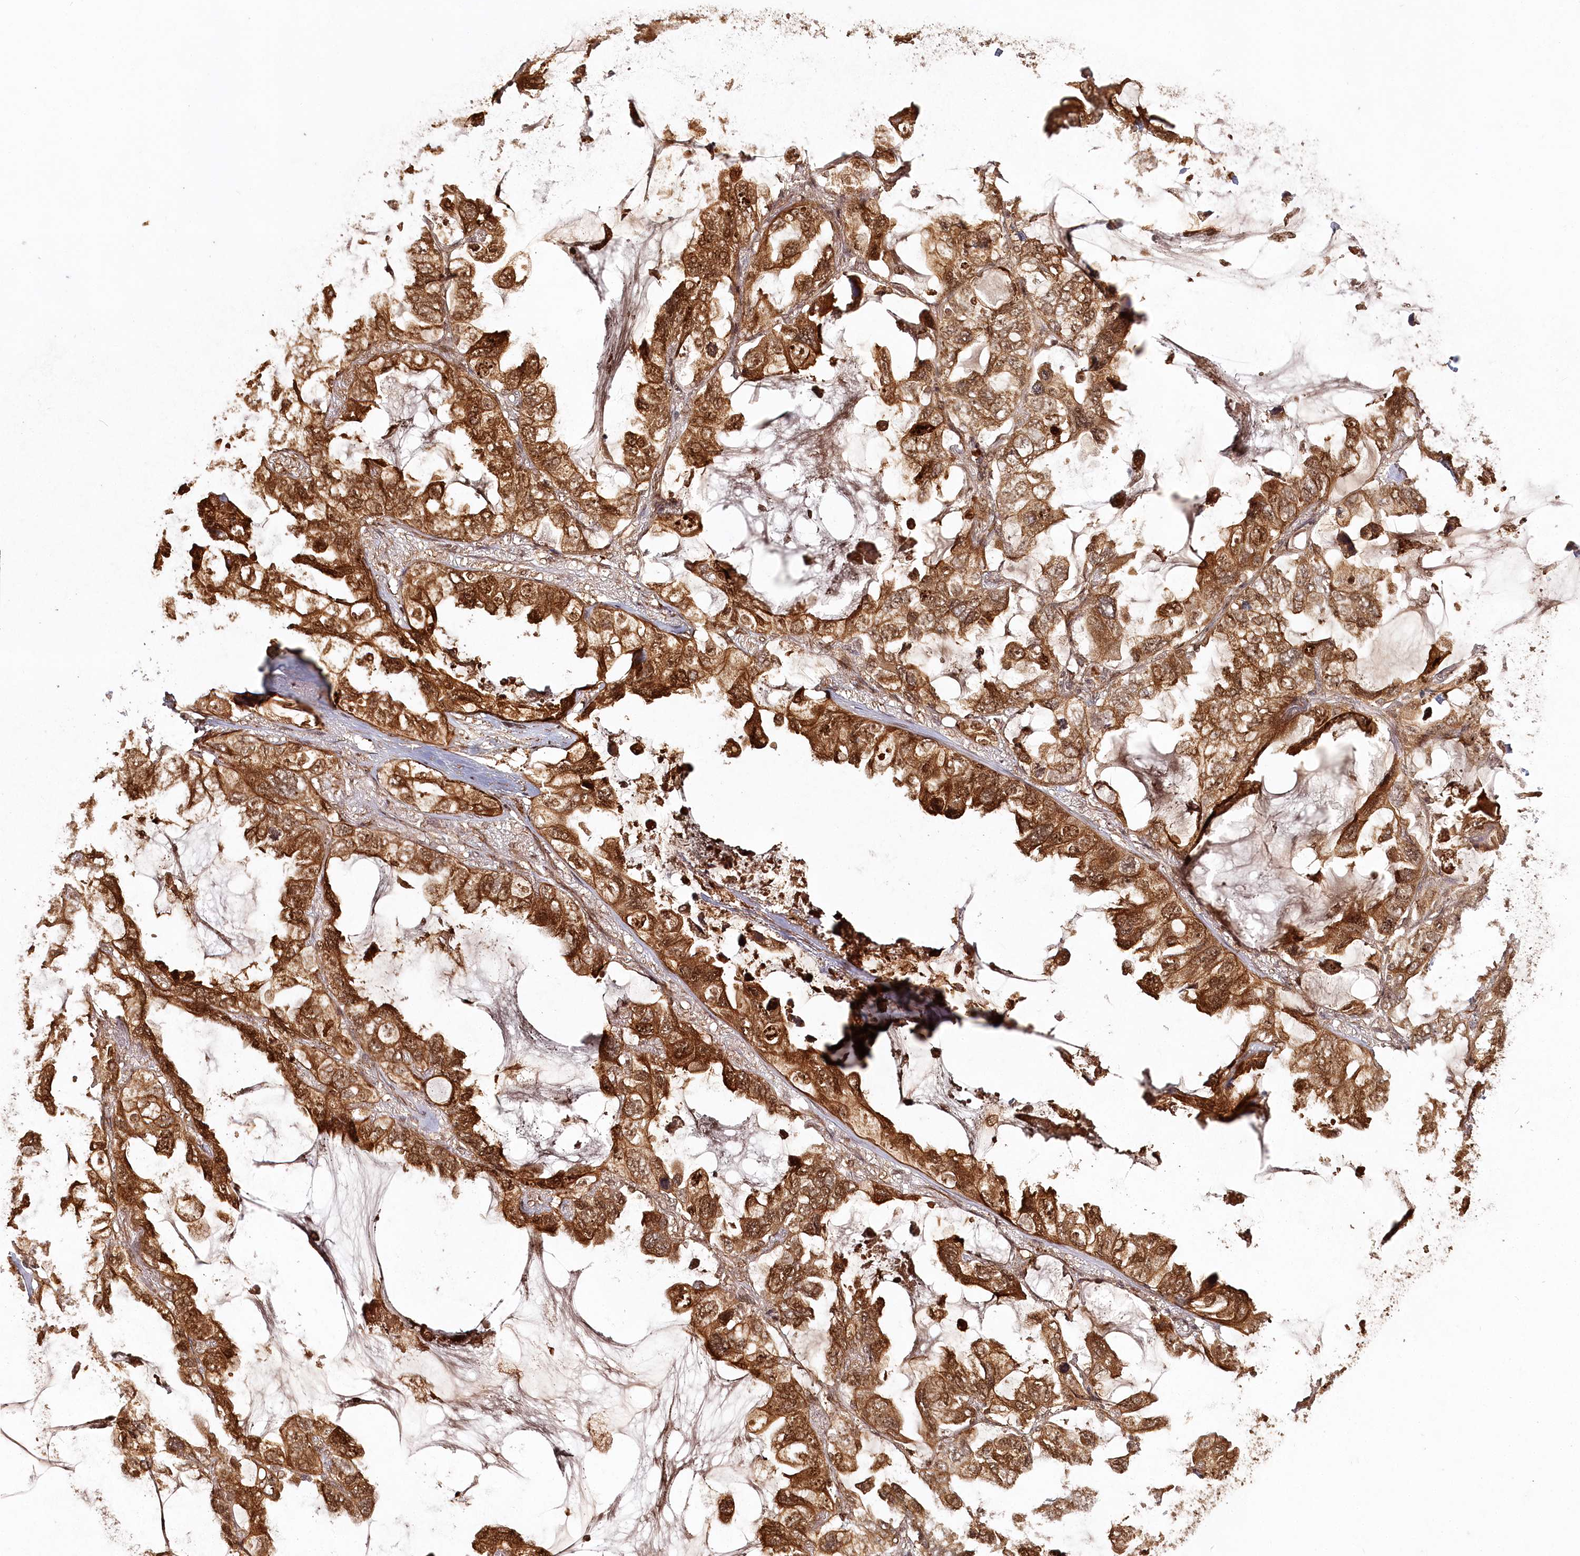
{"staining": {"intensity": "strong", "quantity": ">75%", "location": "cytoplasmic/membranous,nuclear"}, "tissue": "lung cancer", "cell_type": "Tumor cells", "image_type": "cancer", "snomed": [{"axis": "morphology", "description": "Squamous cell carcinoma, NOS"}, {"axis": "topography", "description": "Lung"}], "caption": "Human lung cancer stained for a protein (brown) reveals strong cytoplasmic/membranous and nuclear positive staining in approximately >75% of tumor cells.", "gene": "ULK2", "patient": {"sex": "female", "age": 73}}